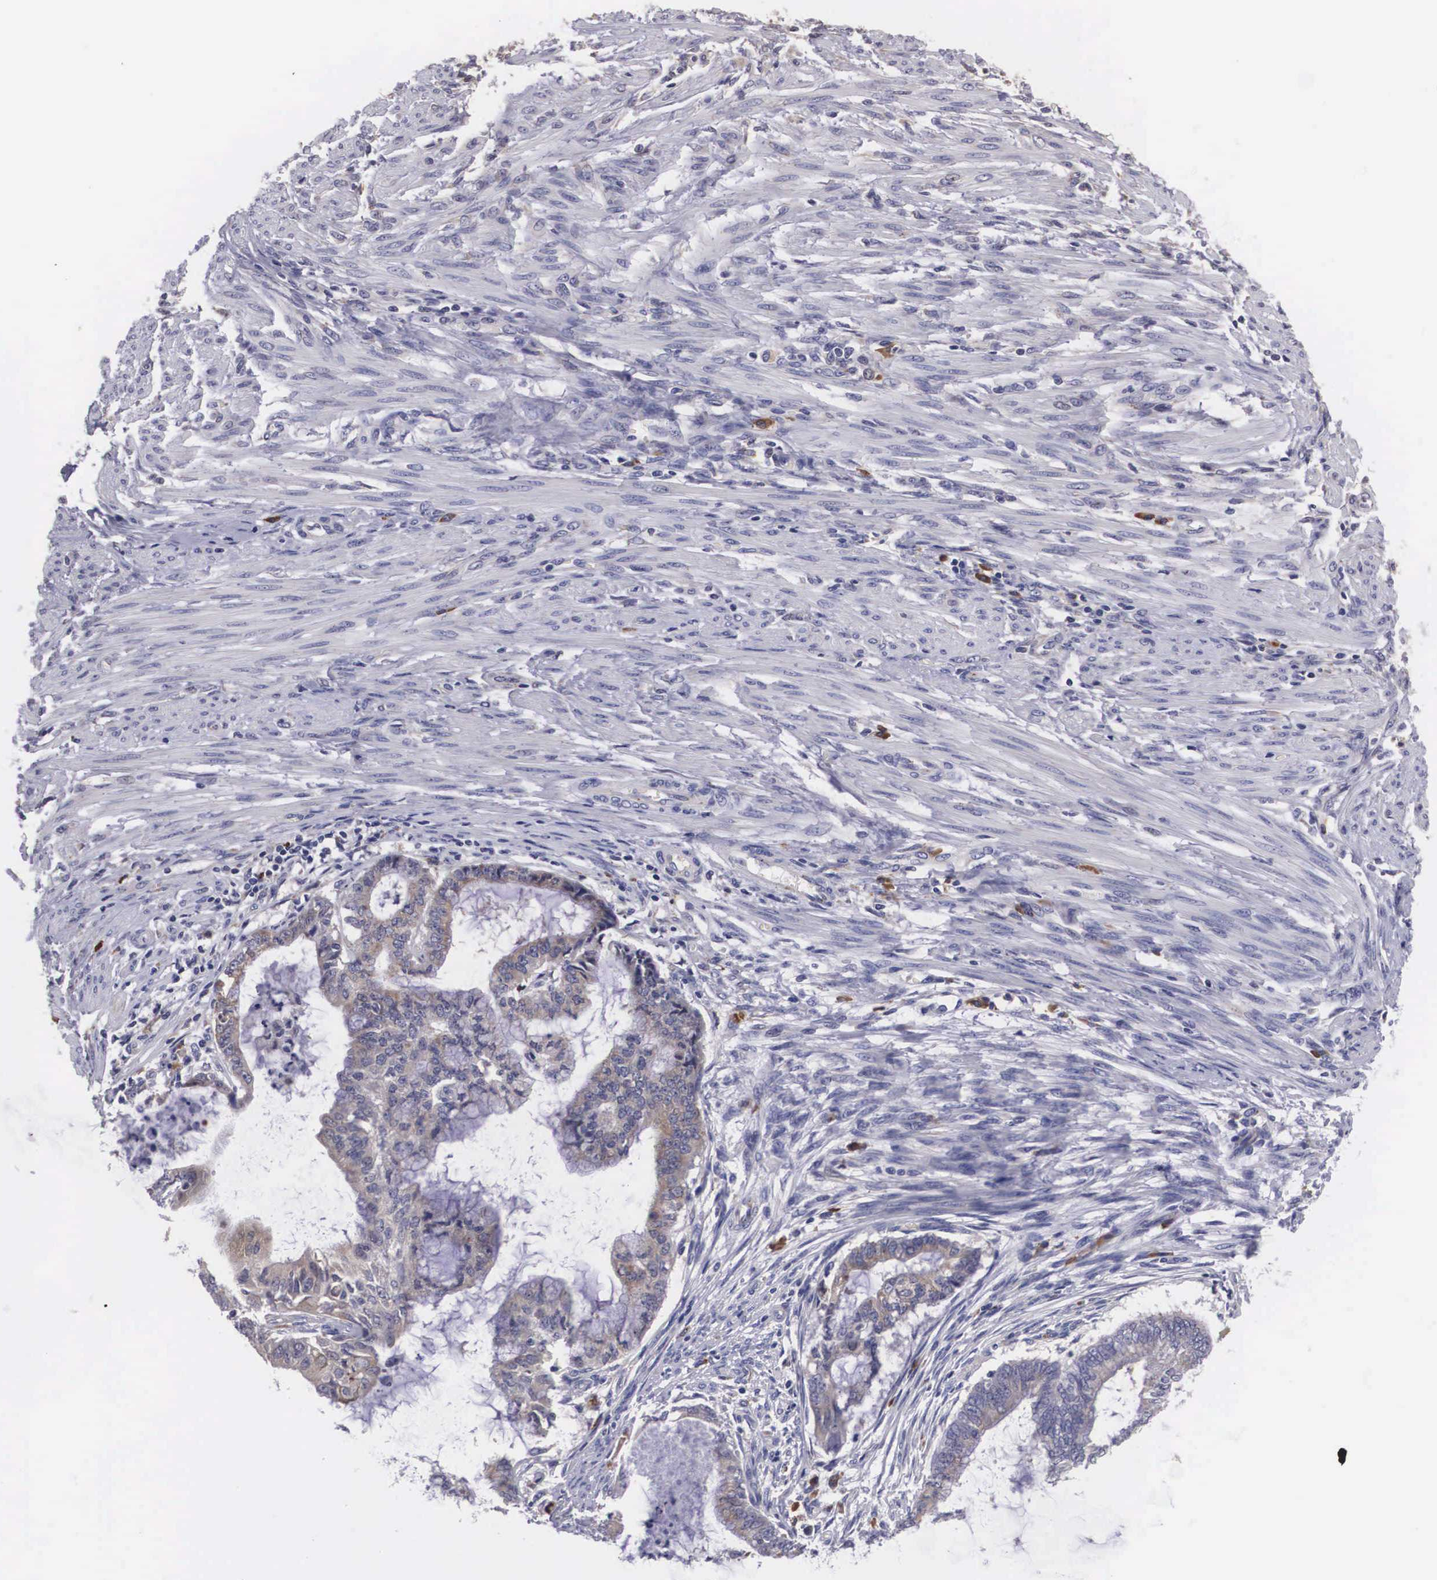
{"staining": {"intensity": "weak", "quantity": "<25%", "location": "cytoplasmic/membranous"}, "tissue": "endometrial cancer", "cell_type": "Tumor cells", "image_type": "cancer", "snomed": [{"axis": "morphology", "description": "Adenocarcinoma, NOS"}, {"axis": "topography", "description": "Endometrium"}], "caption": "Endometrial cancer (adenocarcinoma) was stained to show a protein in brown. There is no significant positivity in tumor cells. Brightfield microscopy of IHC stained with DAB (brown) and hematoxylin (blue), captured at high magnification.", "gene": "CRELD2", "patient": {"sex": "female", "age": 63}}